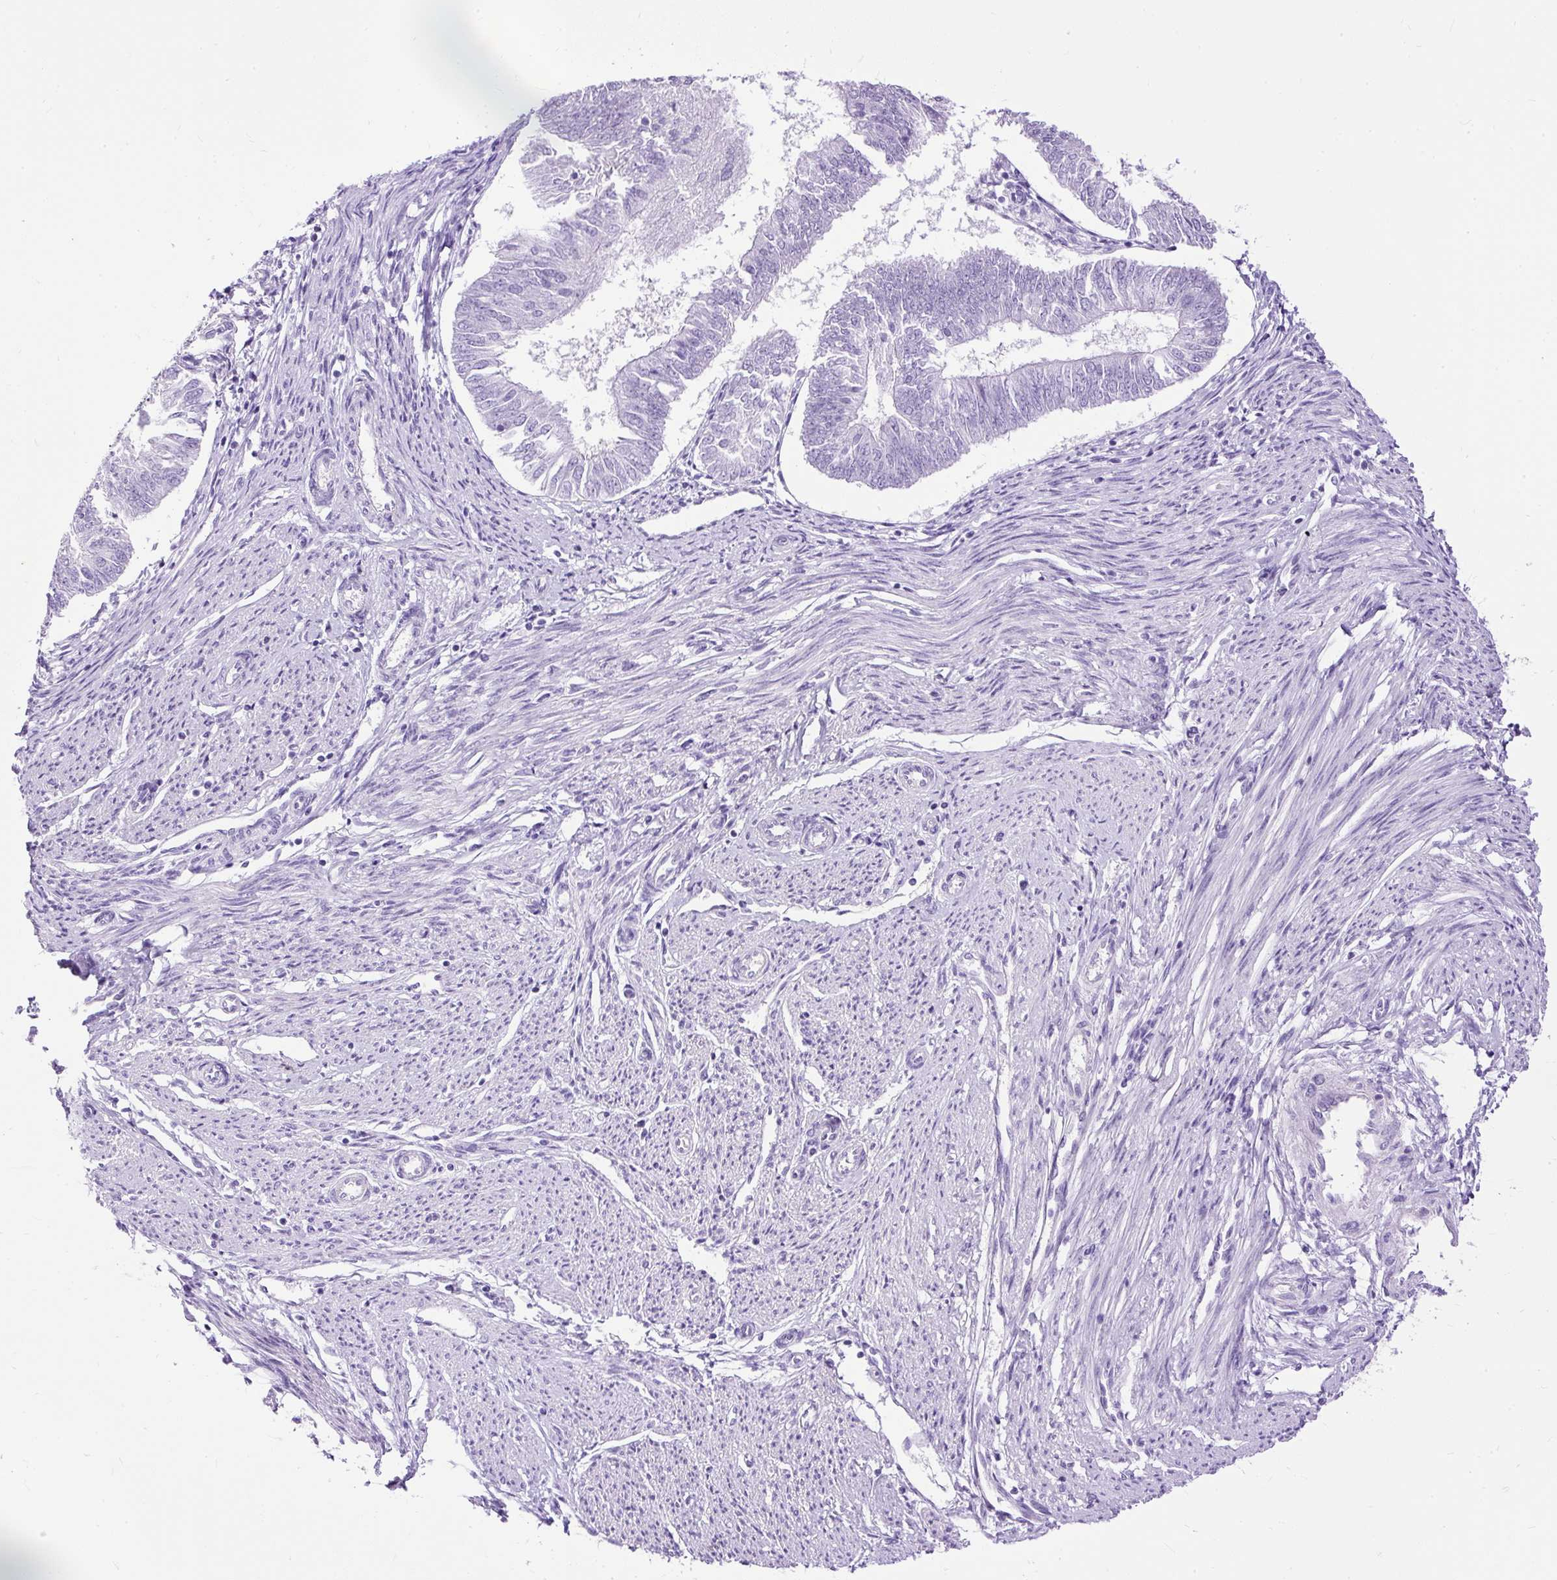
{"staining": {"intensity": "negative", "quantity": "none", "location": "none"}, "tissue": "endometrial cancer", "cell_type": "Tumor cells", "image_type": "cancer", "snomed": [{"axis": "morphology", "description": "Adenocarcinoma, NOS"}, {"axis": "topography", "description": "Endometrium"}], "caption": "High power microscopy micrograph of an IHC histopathology image of adenocarcinoma (endometrial), revealing no significant positivity in tumor cells.", "gene": "HEY1", "patient": {"sex": "female", "age": 58}}